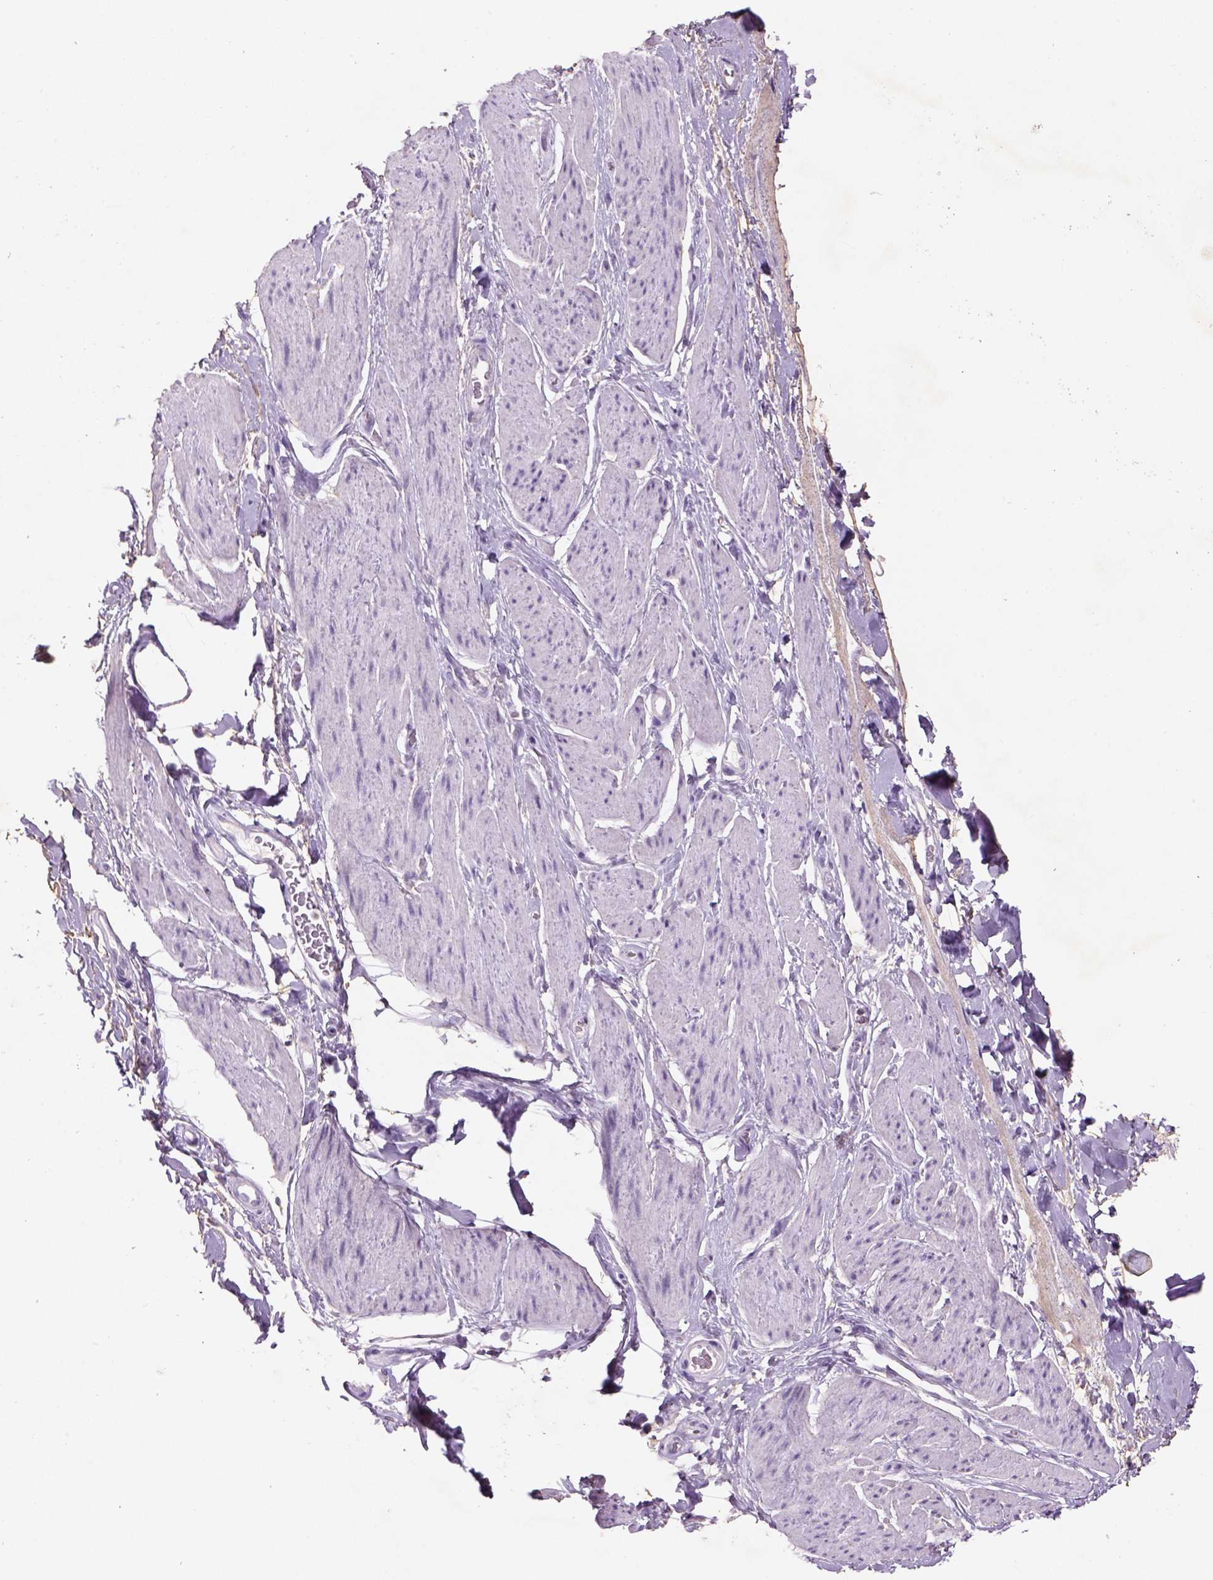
{"staining": {"intensity": "negative", "quantity": "none", "location": "none"}, "tissue": "adipose tissue", "cell_type": "Adipocytes", "image_type": "normal", "snomed": [{"axis": "morphology", "description": "Normal tissue, NOS"}, {"axis": "topography", "description": "Anal"}, {"axis": "topography", "description": "Peripheral nerve tissue"}], "caption": "A high-resolution photomicrograph shows immunohistochemistry (IHC) staining of unremarkable adipose tissue, which exhibits no significant positivity in adipocytes. (DAB (3,3'-diaminobenzidine) immunohistochemistry, high magnification).", "gene": "NAALAD2", "patient": {"sex": "male", "age": 53}}